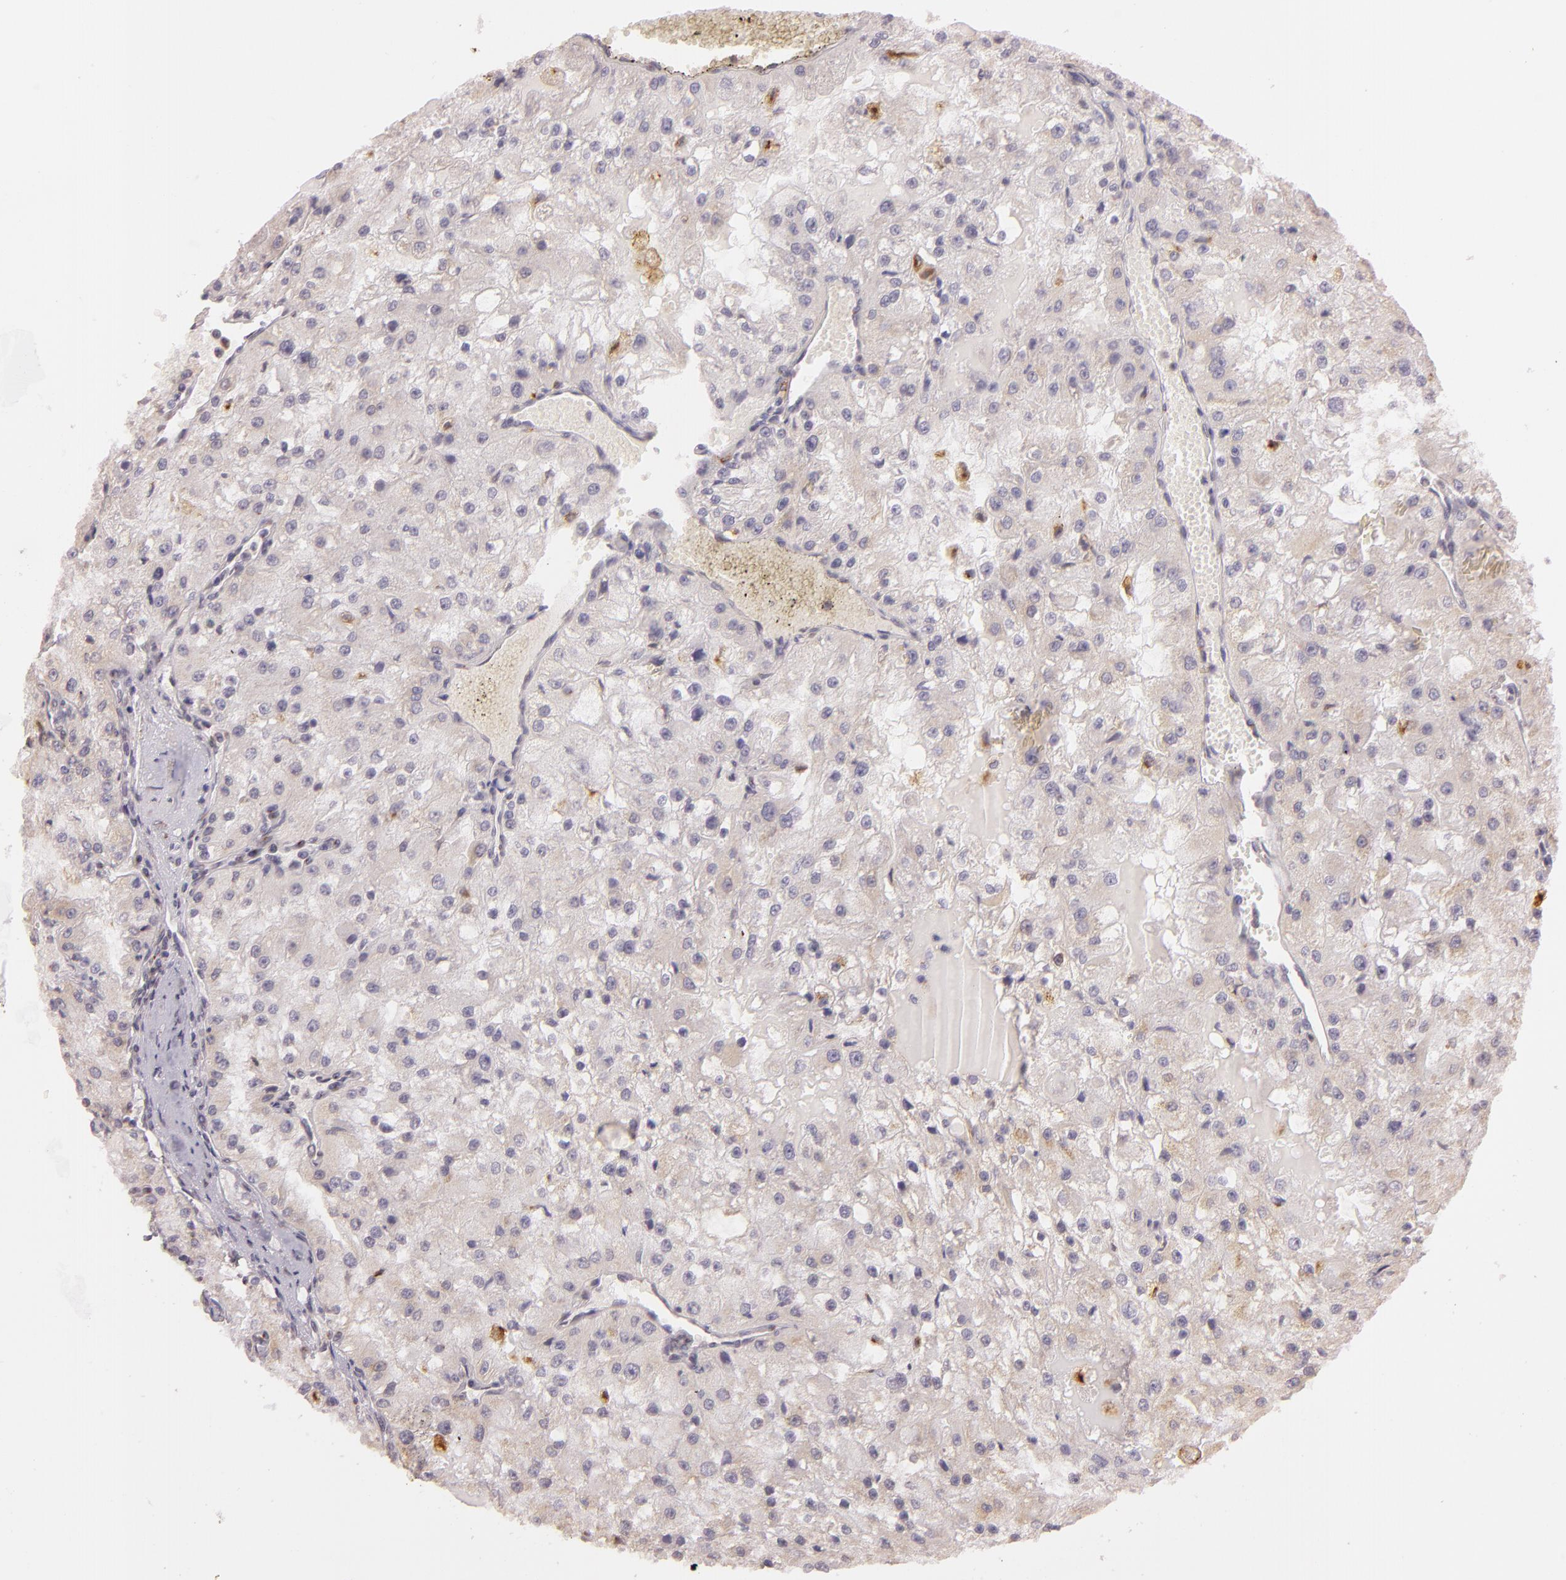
{"staining": {"intensity": "weak", "quantity": ">75%", "location": "cytoplasmic/membranous"}, "tissue": "renal cancer", "cell_type": "Tumor cells", "image_type": "cancer", "snomed": [{"axis": "morphology", "description": "Adenocarcinoma, NOS"}, {"axis": "topography", "description": "Kidney"}], "caption": "Brown immunohistochemical staining in adenocarcinoma (renal) shows weak cytoplasmic/membranous positivity in about >75% of tumor cells.", "gene": "LGMN", "patient": {"sex": "female", "age": 74}}